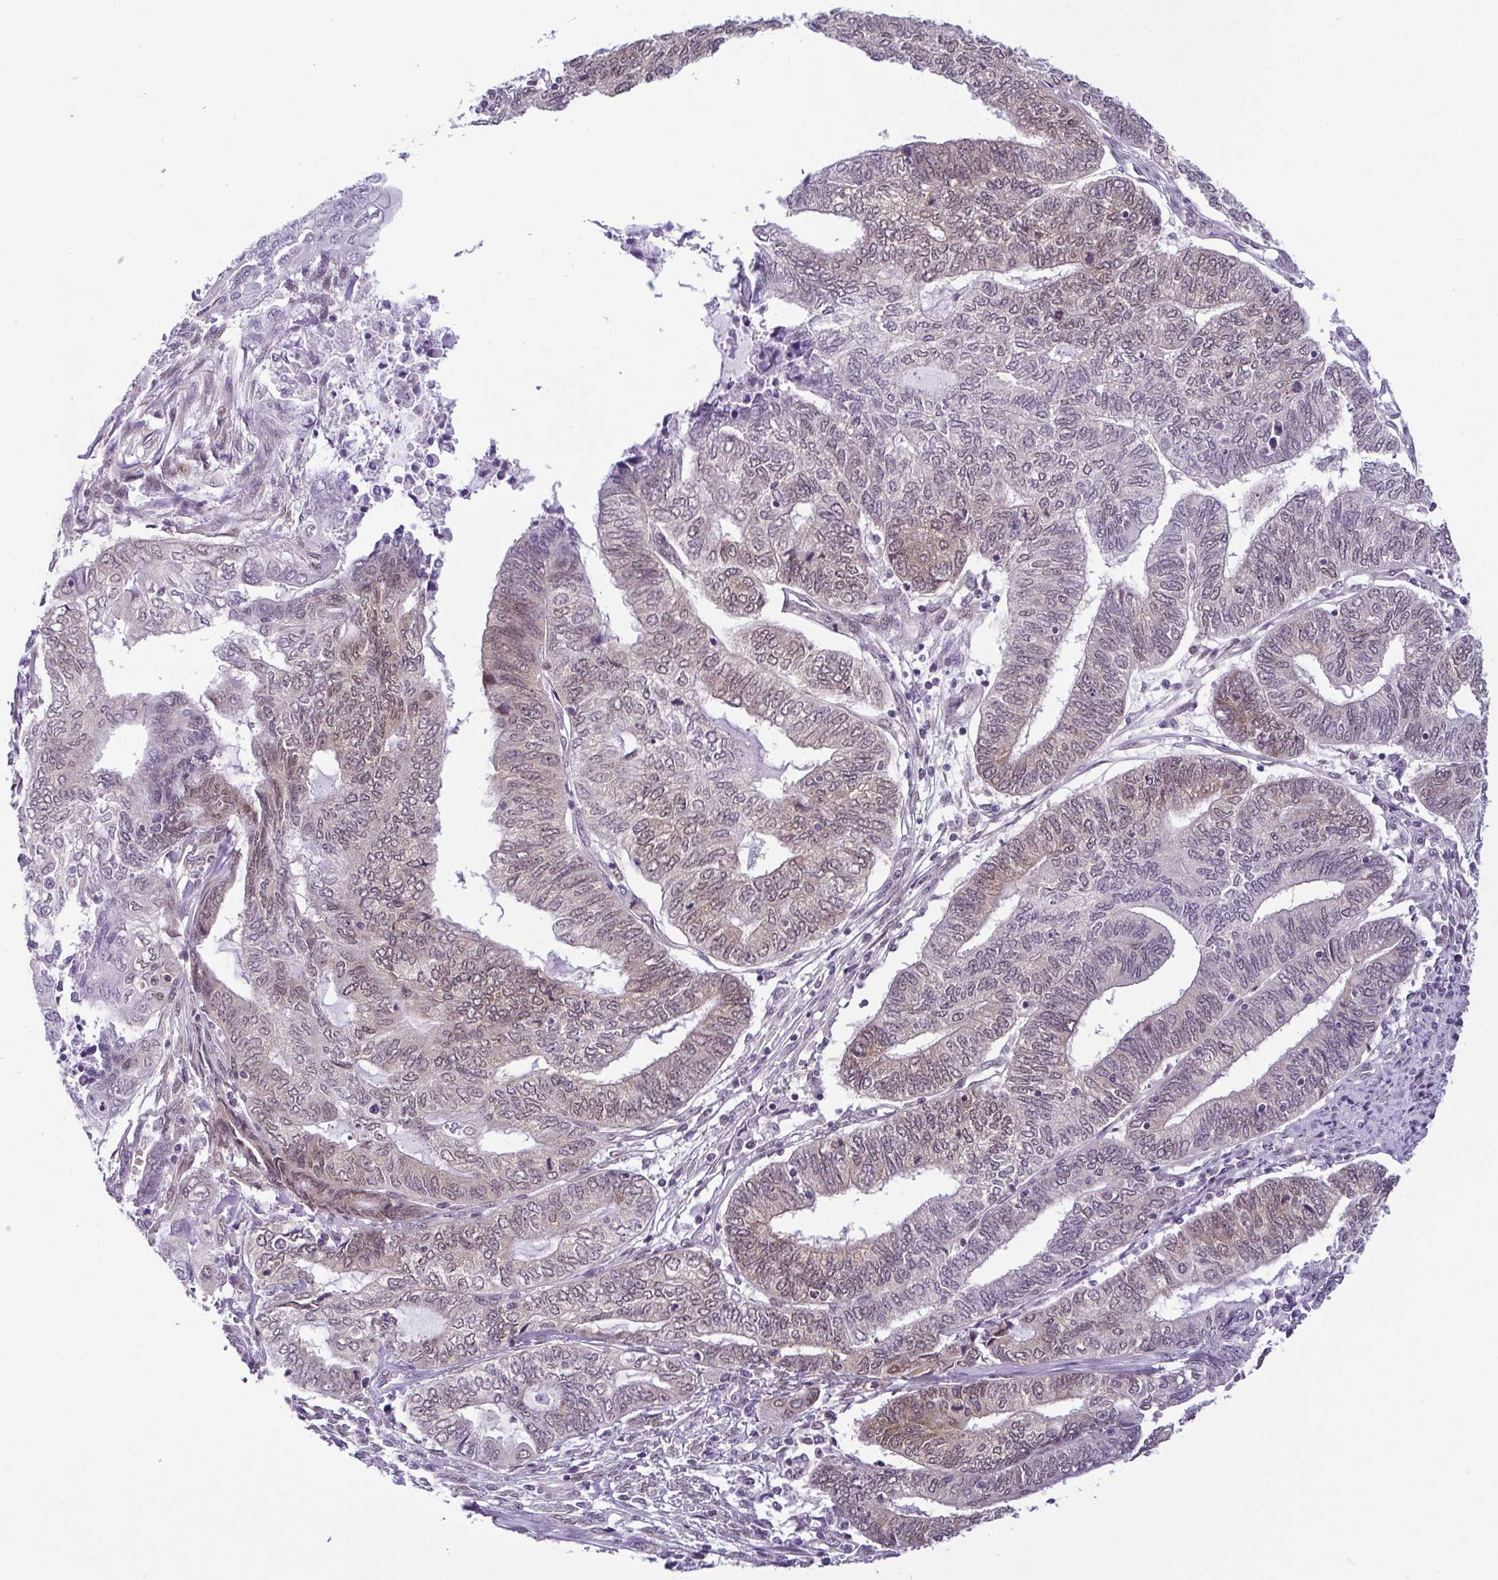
{"staining": {"intensity": "weak", "quantity": "25%-75%", "location": "nuclear"}, "tissue": "endometrial cancer", "cell_type": "Tumor cells", "image_type": "cancer", "snomed": [{"axis": "morphology", "description": "Adenocarcinoma, NOS"}, {"axis": "topography", "description": "Uterus"}, {"axis": "topography", "description": "Endometrium"}], "caption": "Immunohistochemical staining of human adenocarcinoma (endometrial) demonstrates low levels of weak nuclear expression in about 25%-75% of tumor cells.", "gene": "RBM3", "patient": {"sex": "female", "age": 70}}